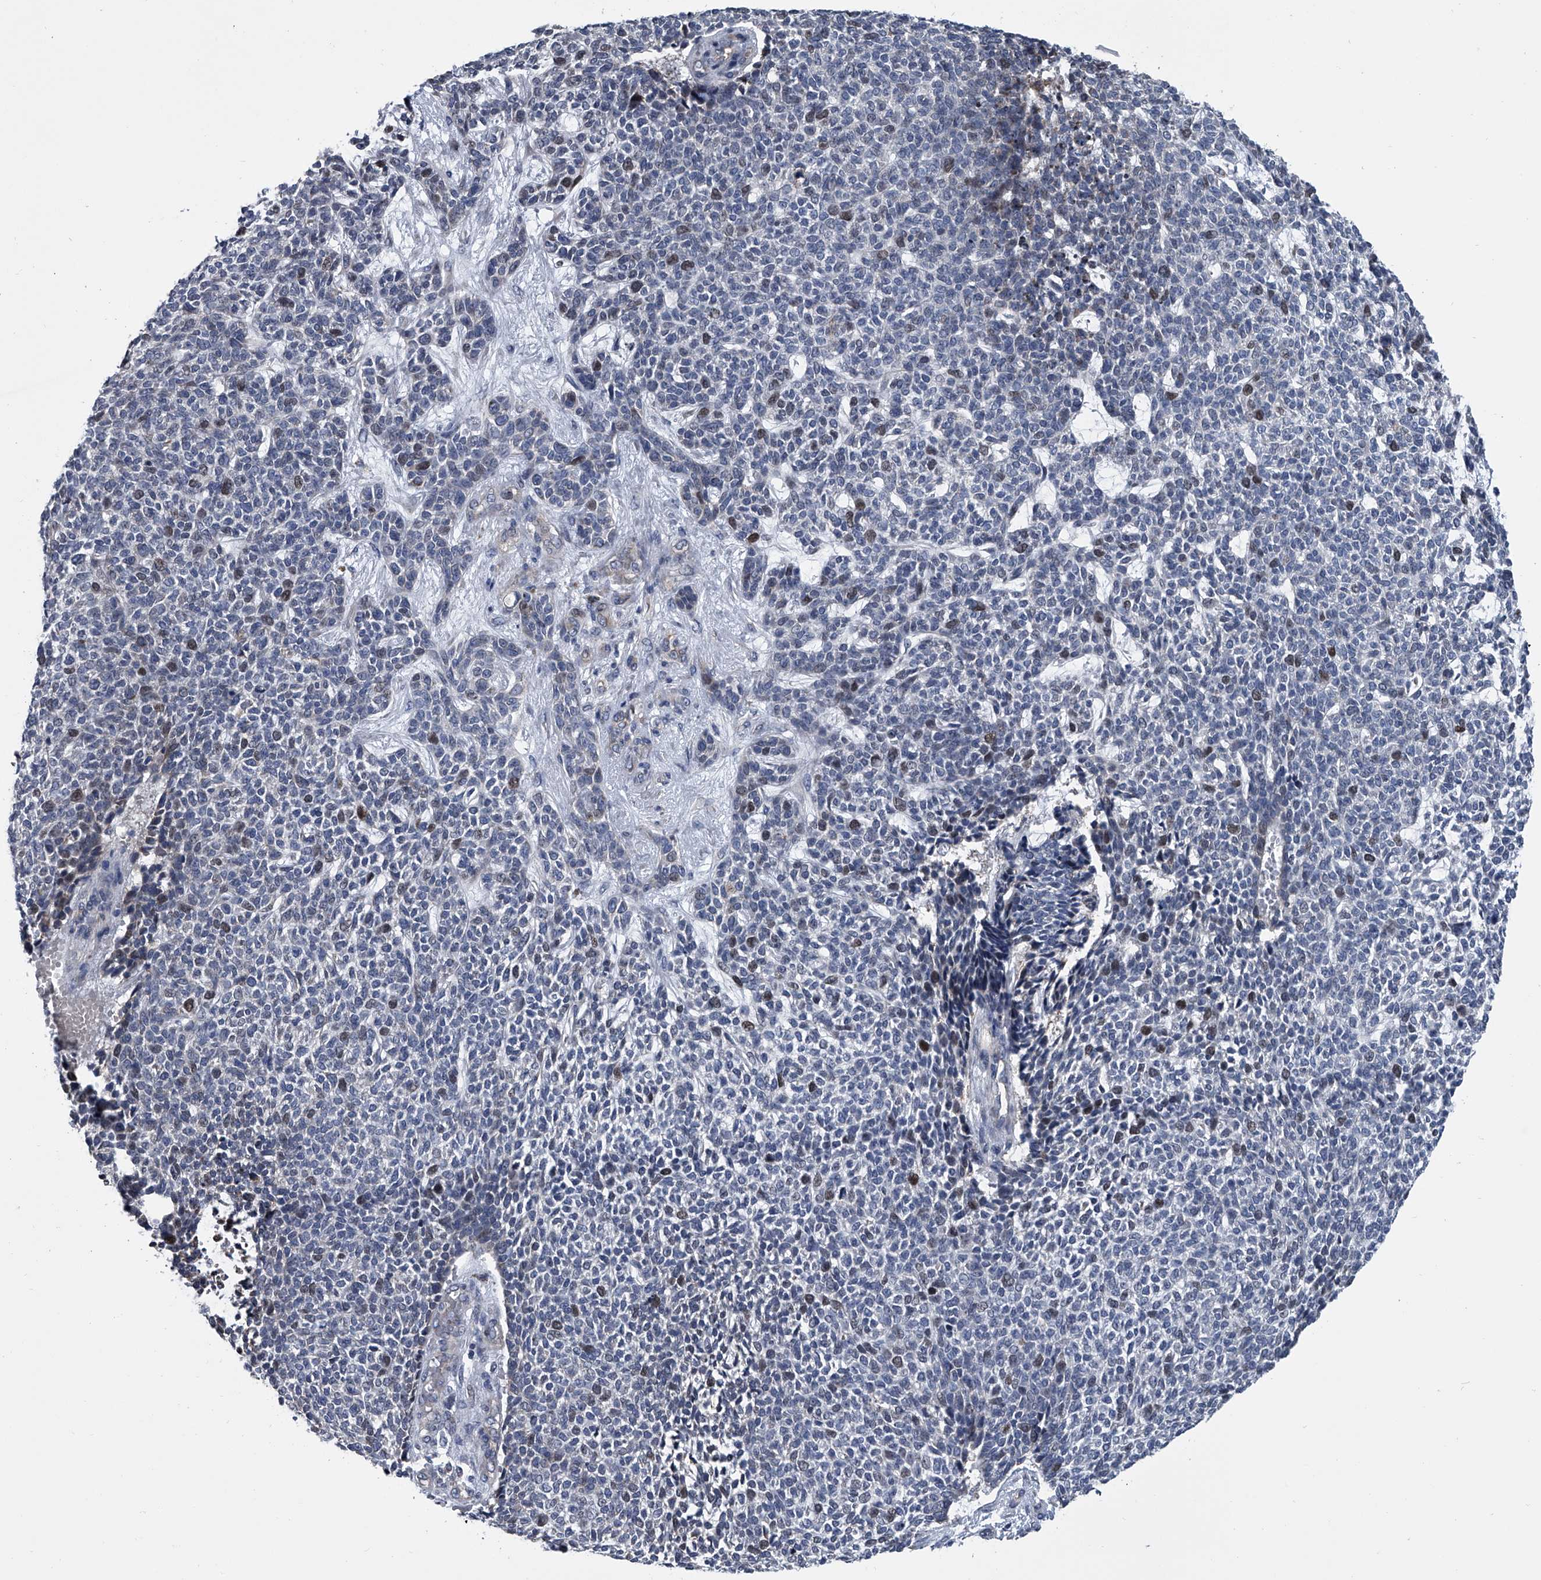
{"staining": {"intensity": "moderate", "quantity": "<25%", "location": "nuclear"}, "tissue": "skin cancer", "cell_type": "Tumor cells", "image_type": "cancer", "snomed": [{"axis": "morphology", "description": "Basal cell carcinoma"}, {"axis": "topography", "description": "Skin"}], "caption": "Human skin basal cell carcinoma stained for a protein (brown) demonstrates moderate nuclear positive staining in approximately <25% of tumor cells.", "gene": "ABCG1", "patient": {"sex": "female", "age": 84}}